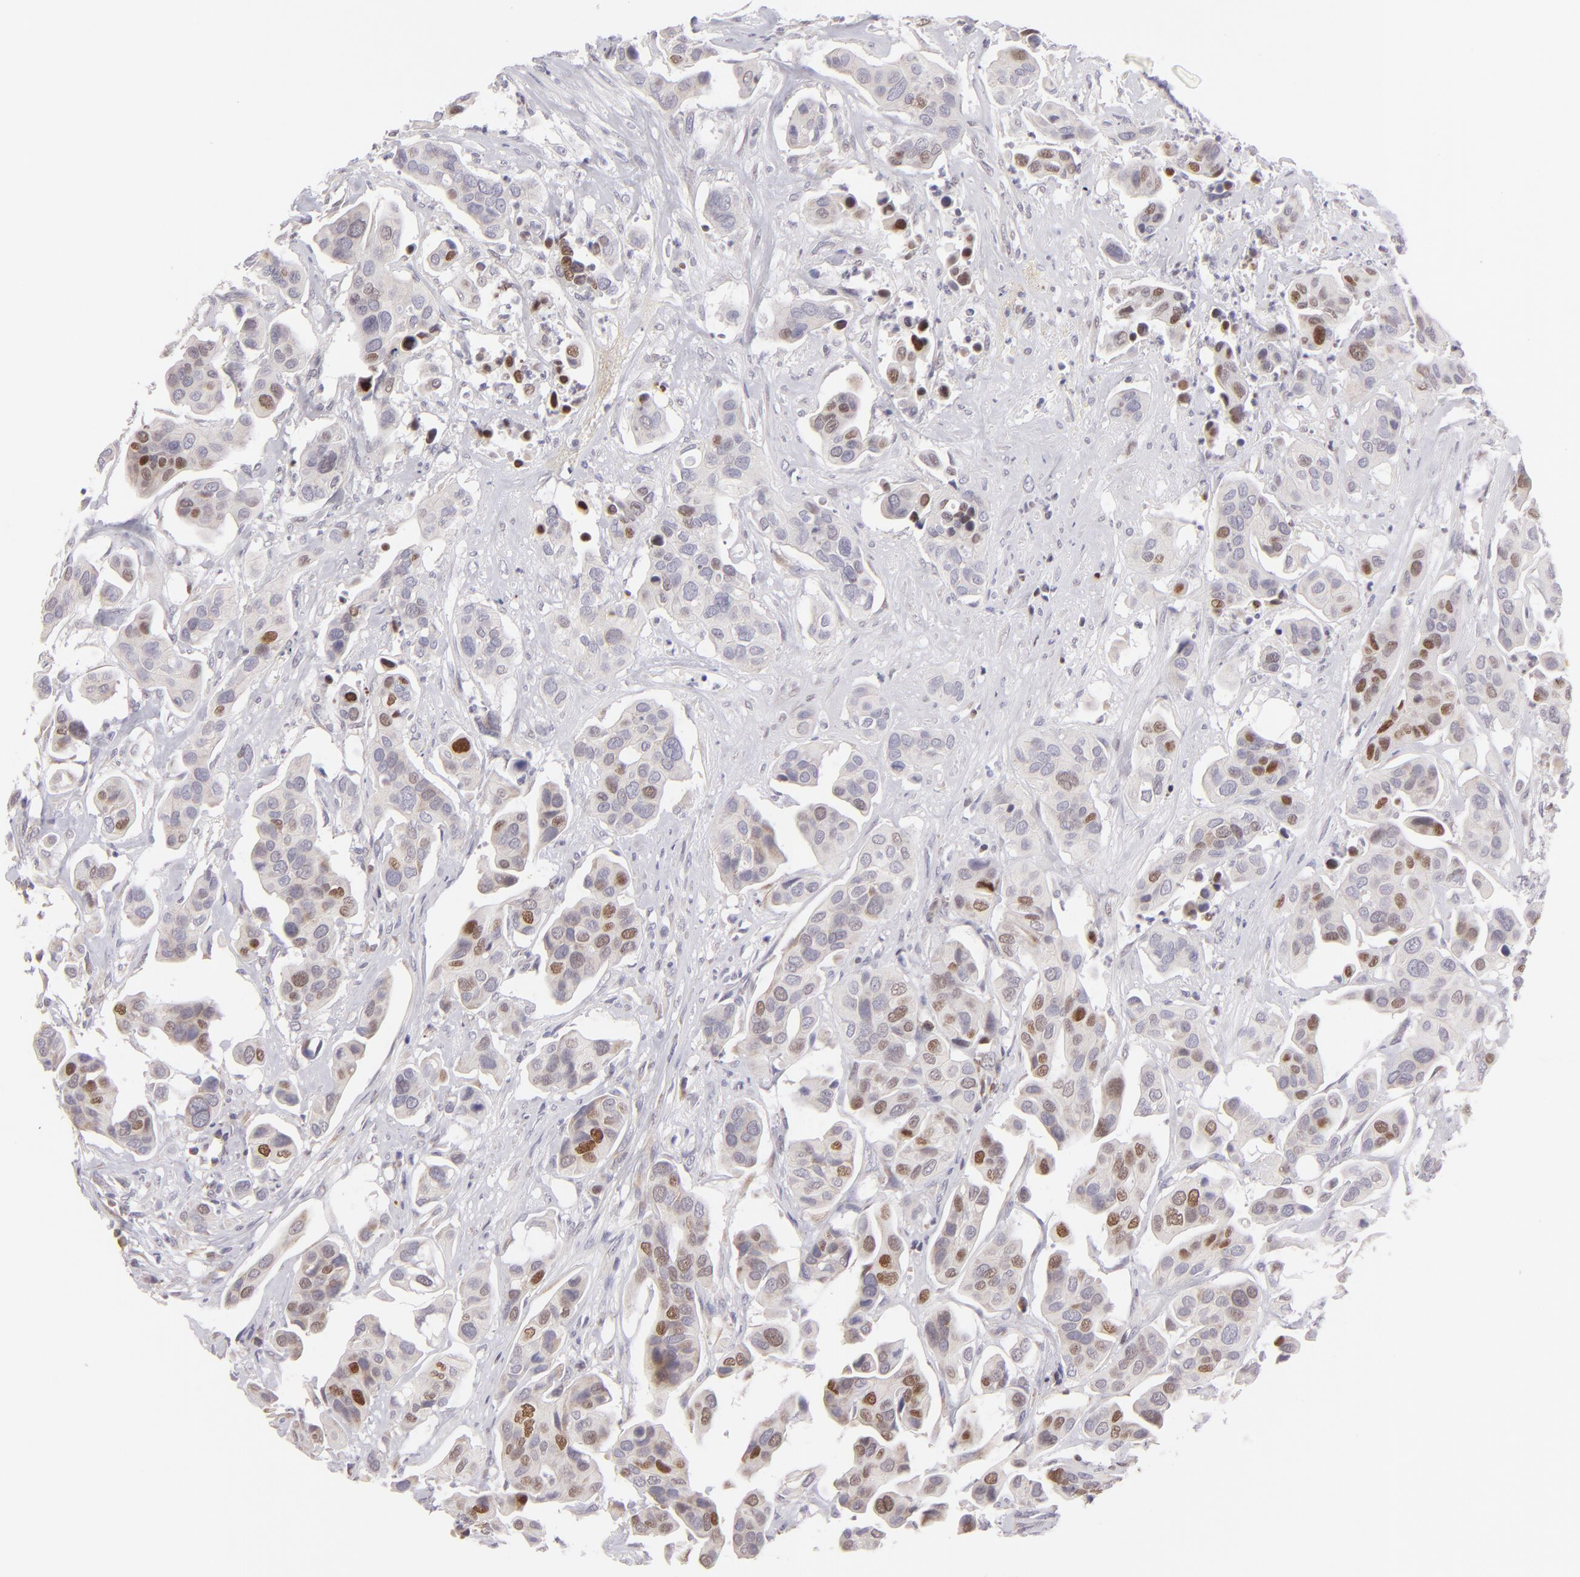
{"staining": {"intensity": "moderate", "quantity": ">75%", "location": "nuclear"}, "tissue": "urothelial cancer", "cell_type": "Tumor cells", "image_type": "cancer", "snomed": [{"axis": "morphology", "description": "Adenocarcinoma, NOS"}, {"axis": "topography", "description": "Urinary bladder"}], "caption": "Human adenocarcinoma stained with a protein marker exhibits moderate staining in tumor cells.", "gene": "POU2F1", "patient": {"sex": "male", "age": 61}}